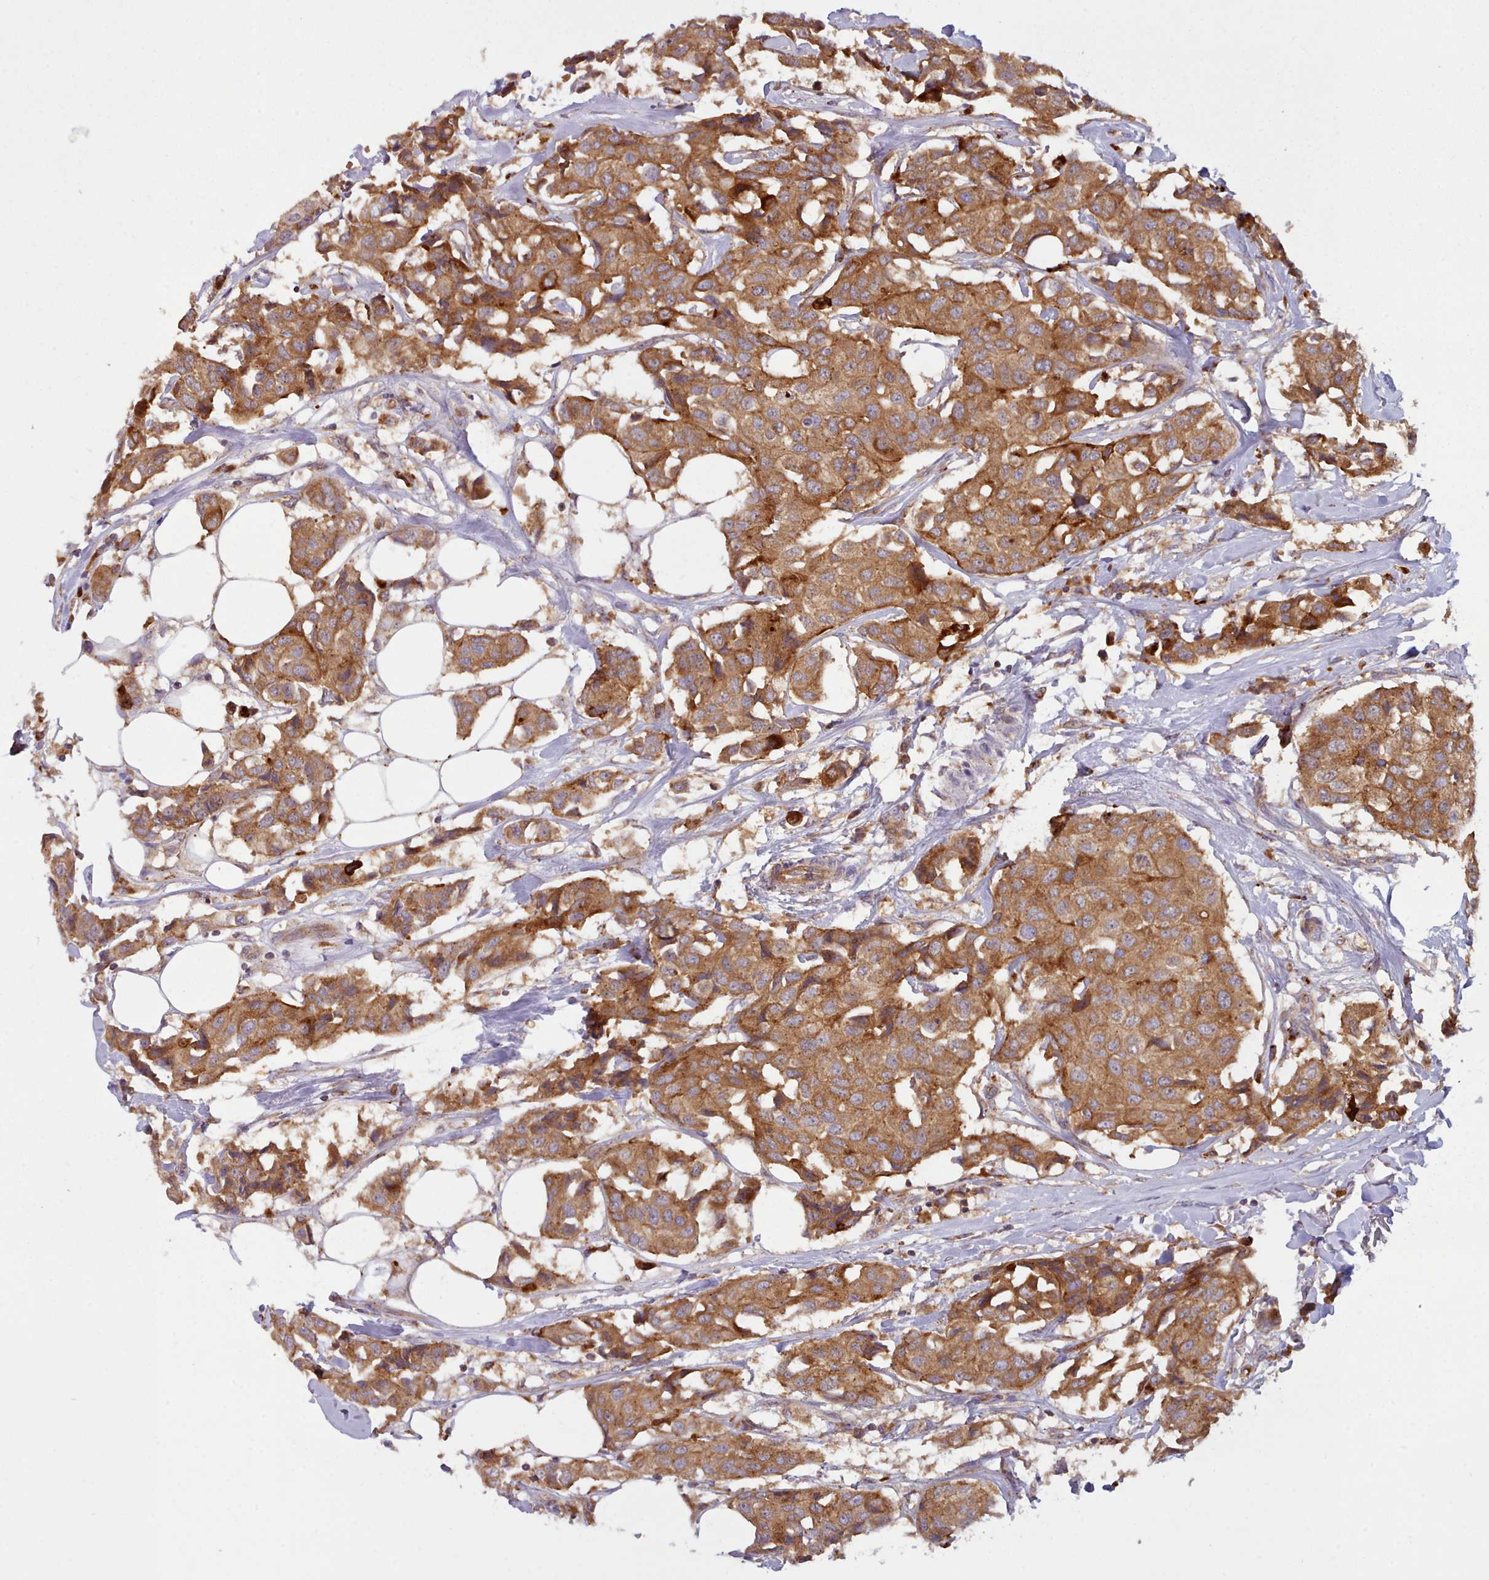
{"staining": {"intensity": "moderate", "quantity": ">75%", "location": "cytoplasmic/membranous"}, "tissue": "breast cancer", "cell_type": "Tumor cells", "image_type": "cancer", "snomed": [{"axis": "morphology", "description": "Duct carcinoma"}, {"axis": "topography", "description": "Breast"}], "caption": "IHC micrograph of breast cancer (intraductal carcinoma) stained for a protein (brown), which reveals medium levels of moderate cytoplasmic/membranous expression in about >75% of tumor cells.", "gene": "CRYBG1", "patient": {"sex": "female", "age": 80}}